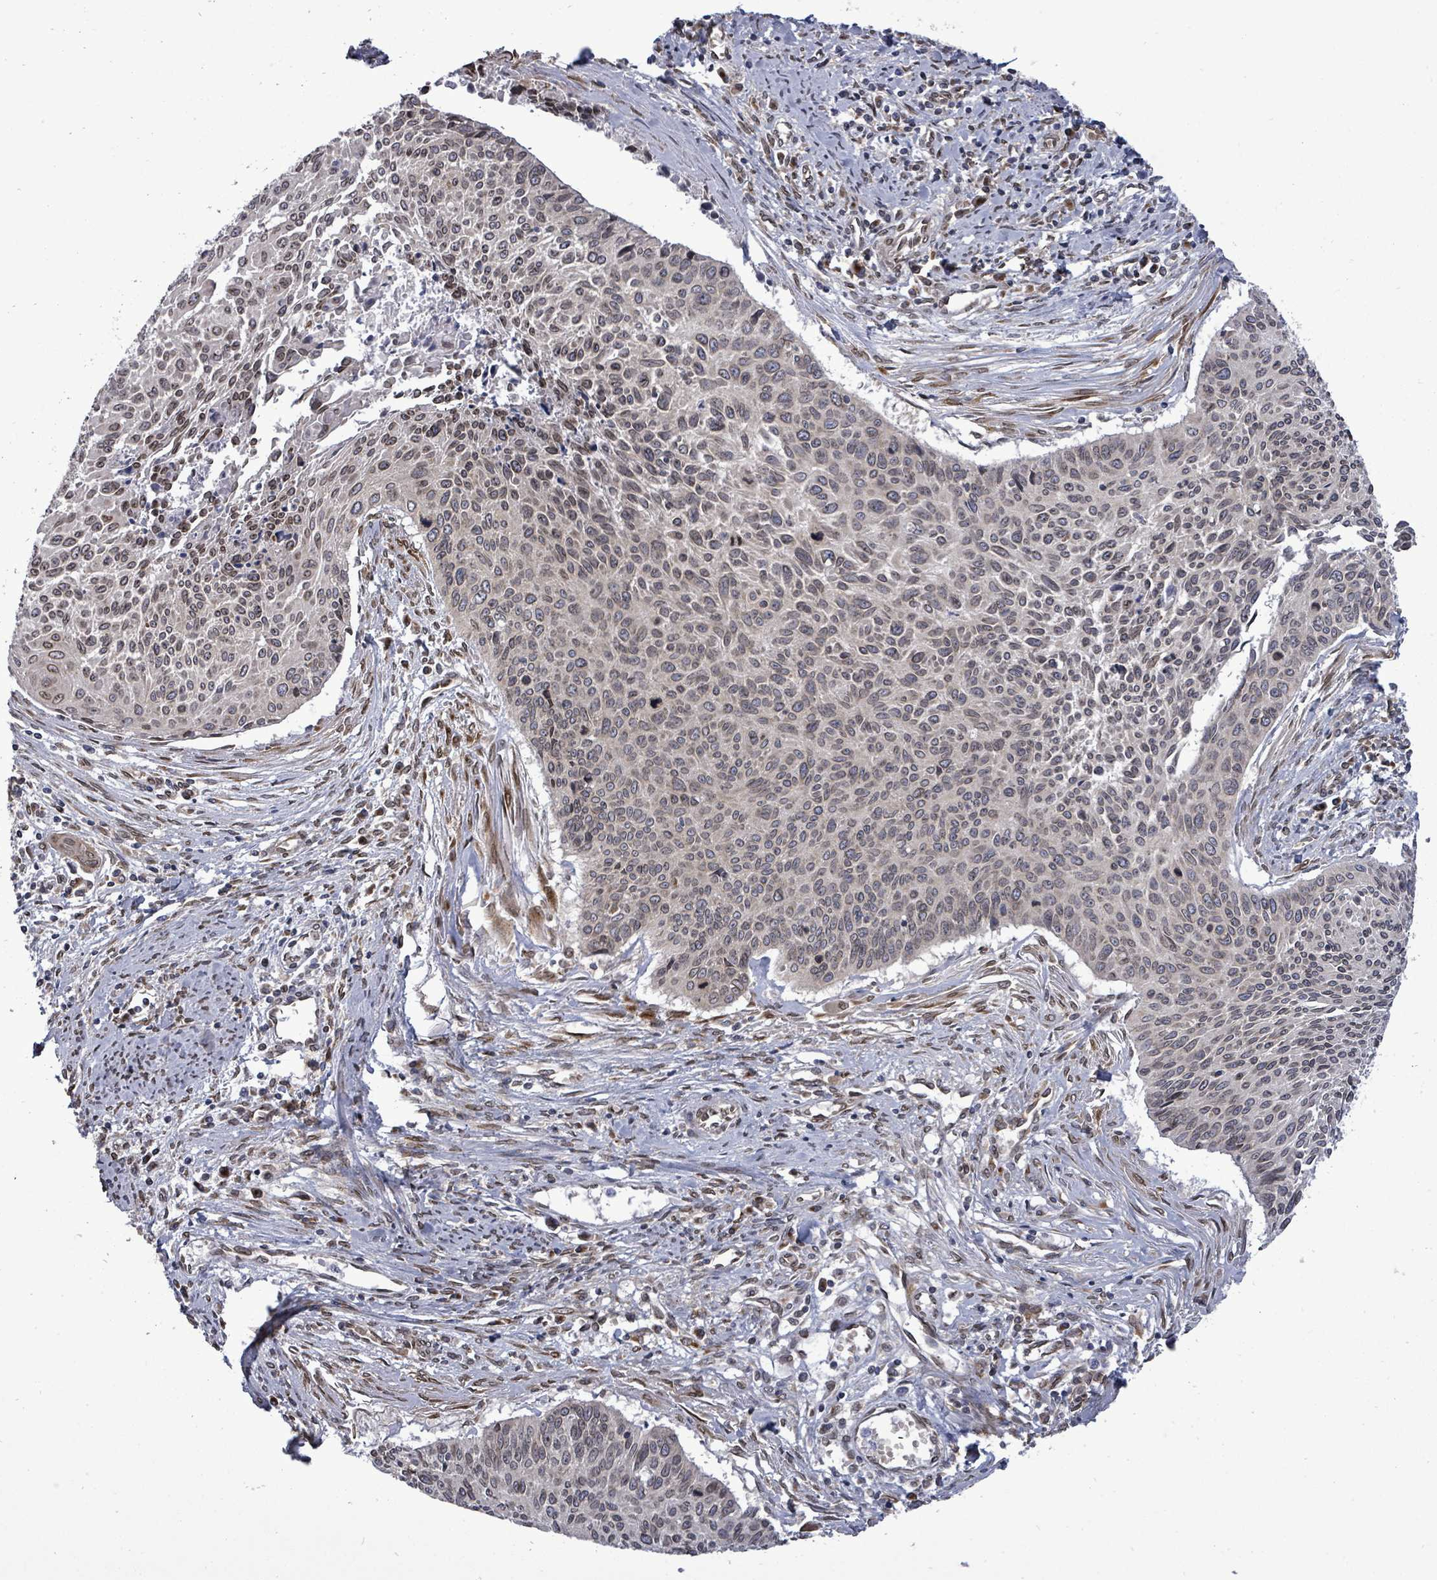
{"staining": {"intensity": "weak", "quantity": "25%-75%", "location": "cytoplasmic/membranous,nuclear"}, "tissue": "cervical cancer", "cell_type": "Tumor cells", "image_type": "cancer", "snomed": [{"axis": "morphology", "description": "Squamous cell carcinoma, NOS"}, {"axis": "topography", "description": "Cervix"}], "caption": "Cervical cancer (squamous cell carcinoma) stained with a protein marker exhibits weak staining in tumor cells.", "gene": "ARFGAP1", "patient": {"sex": "female", "age": 55}}